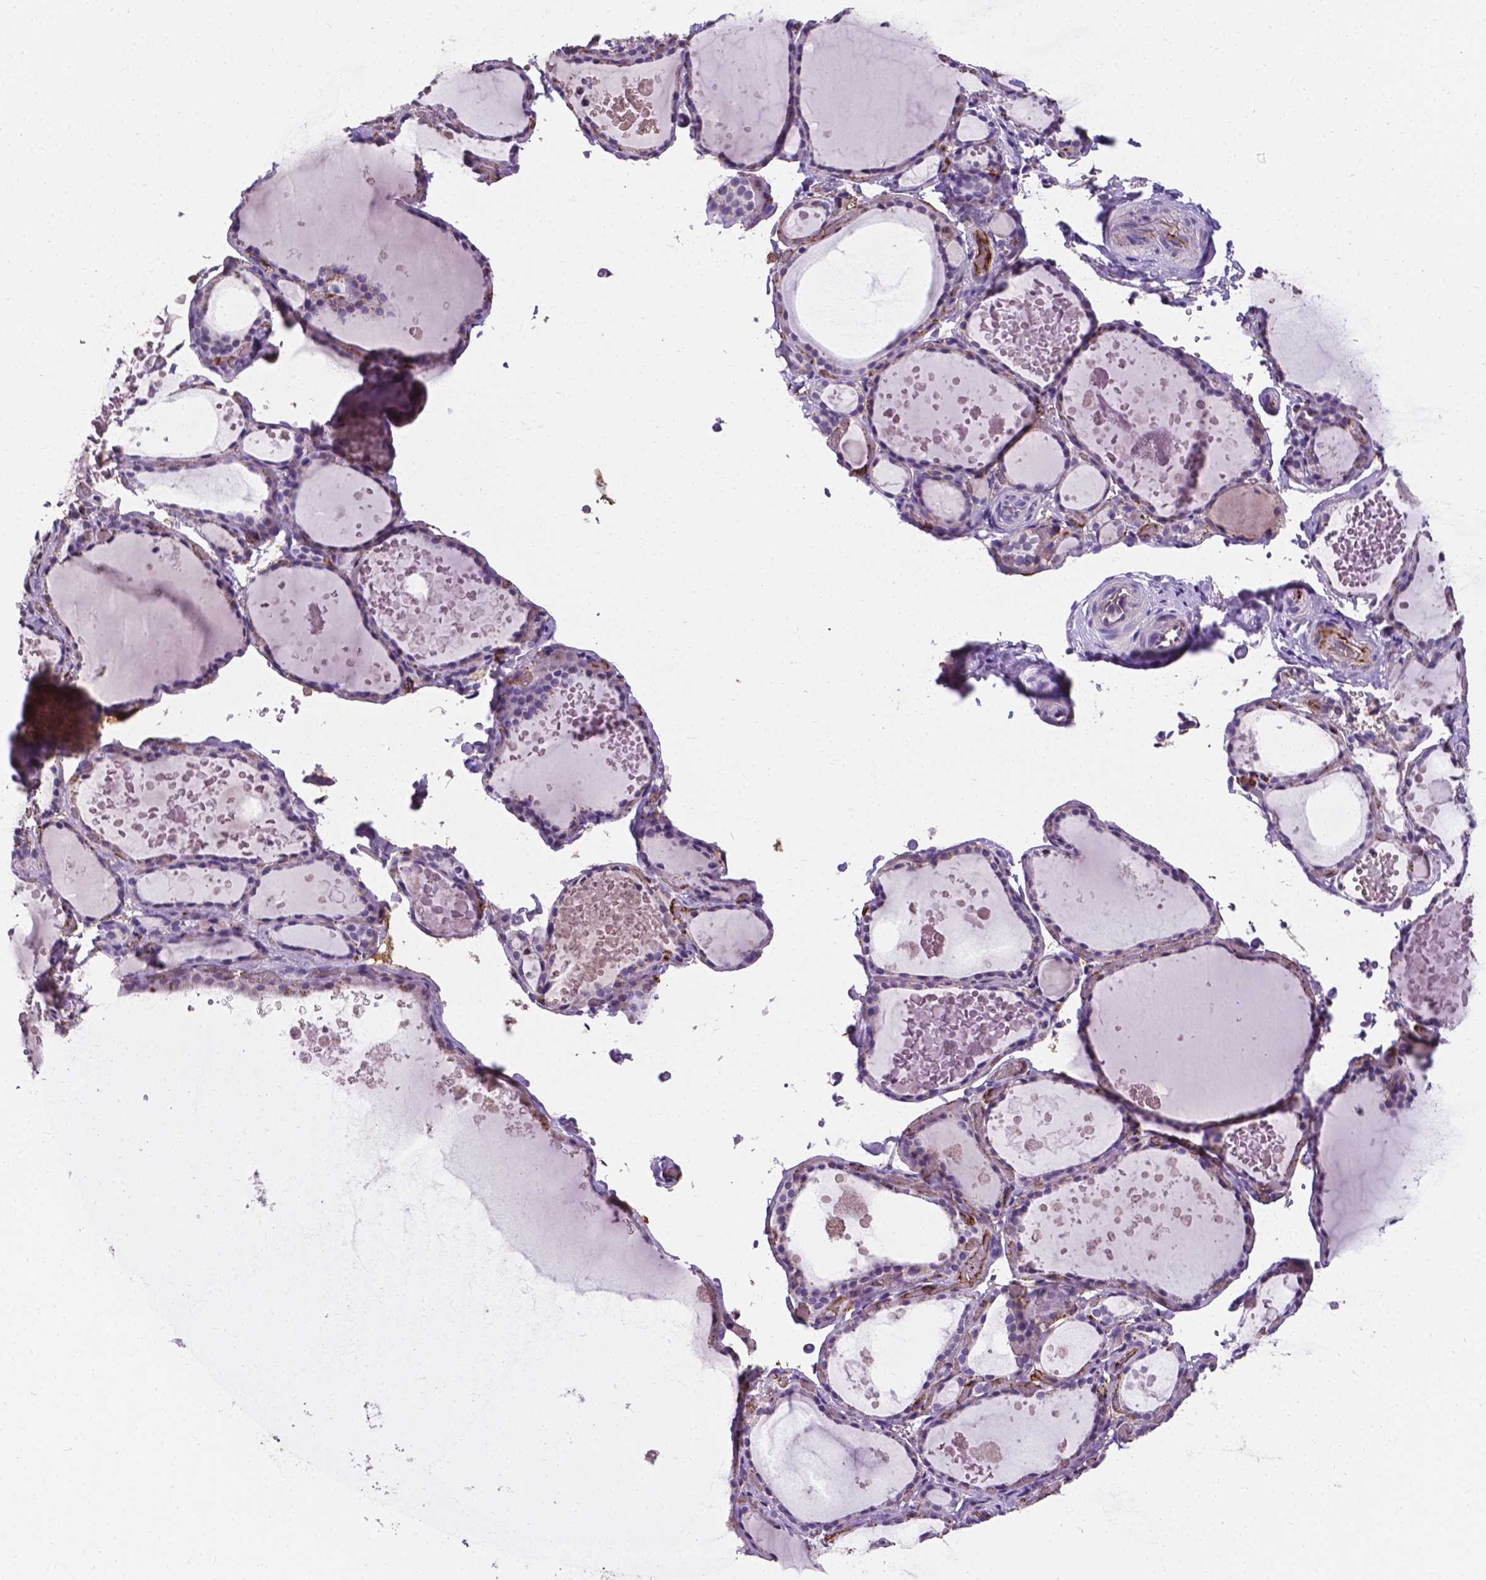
{"staining": {"intensity": "negative", "quantity": "none", "location": "none"}, "tissue": "thyroid gland", "cell_type": "Glandular cells", "image_type": "normal", "snomed": [{"axis": "morphology", "description": "Normal tissue, NOS"}, {"axis": "topography", "description": "Thyroid gland"}], "caption": "High power microscopy photomicrograph of an immunohistochemistry photomicrograph of normal thyroid gland, revealing no significant expression in glandular cells.", "gene": "APOE", "patient": {"sex": "female", "age": 56}}